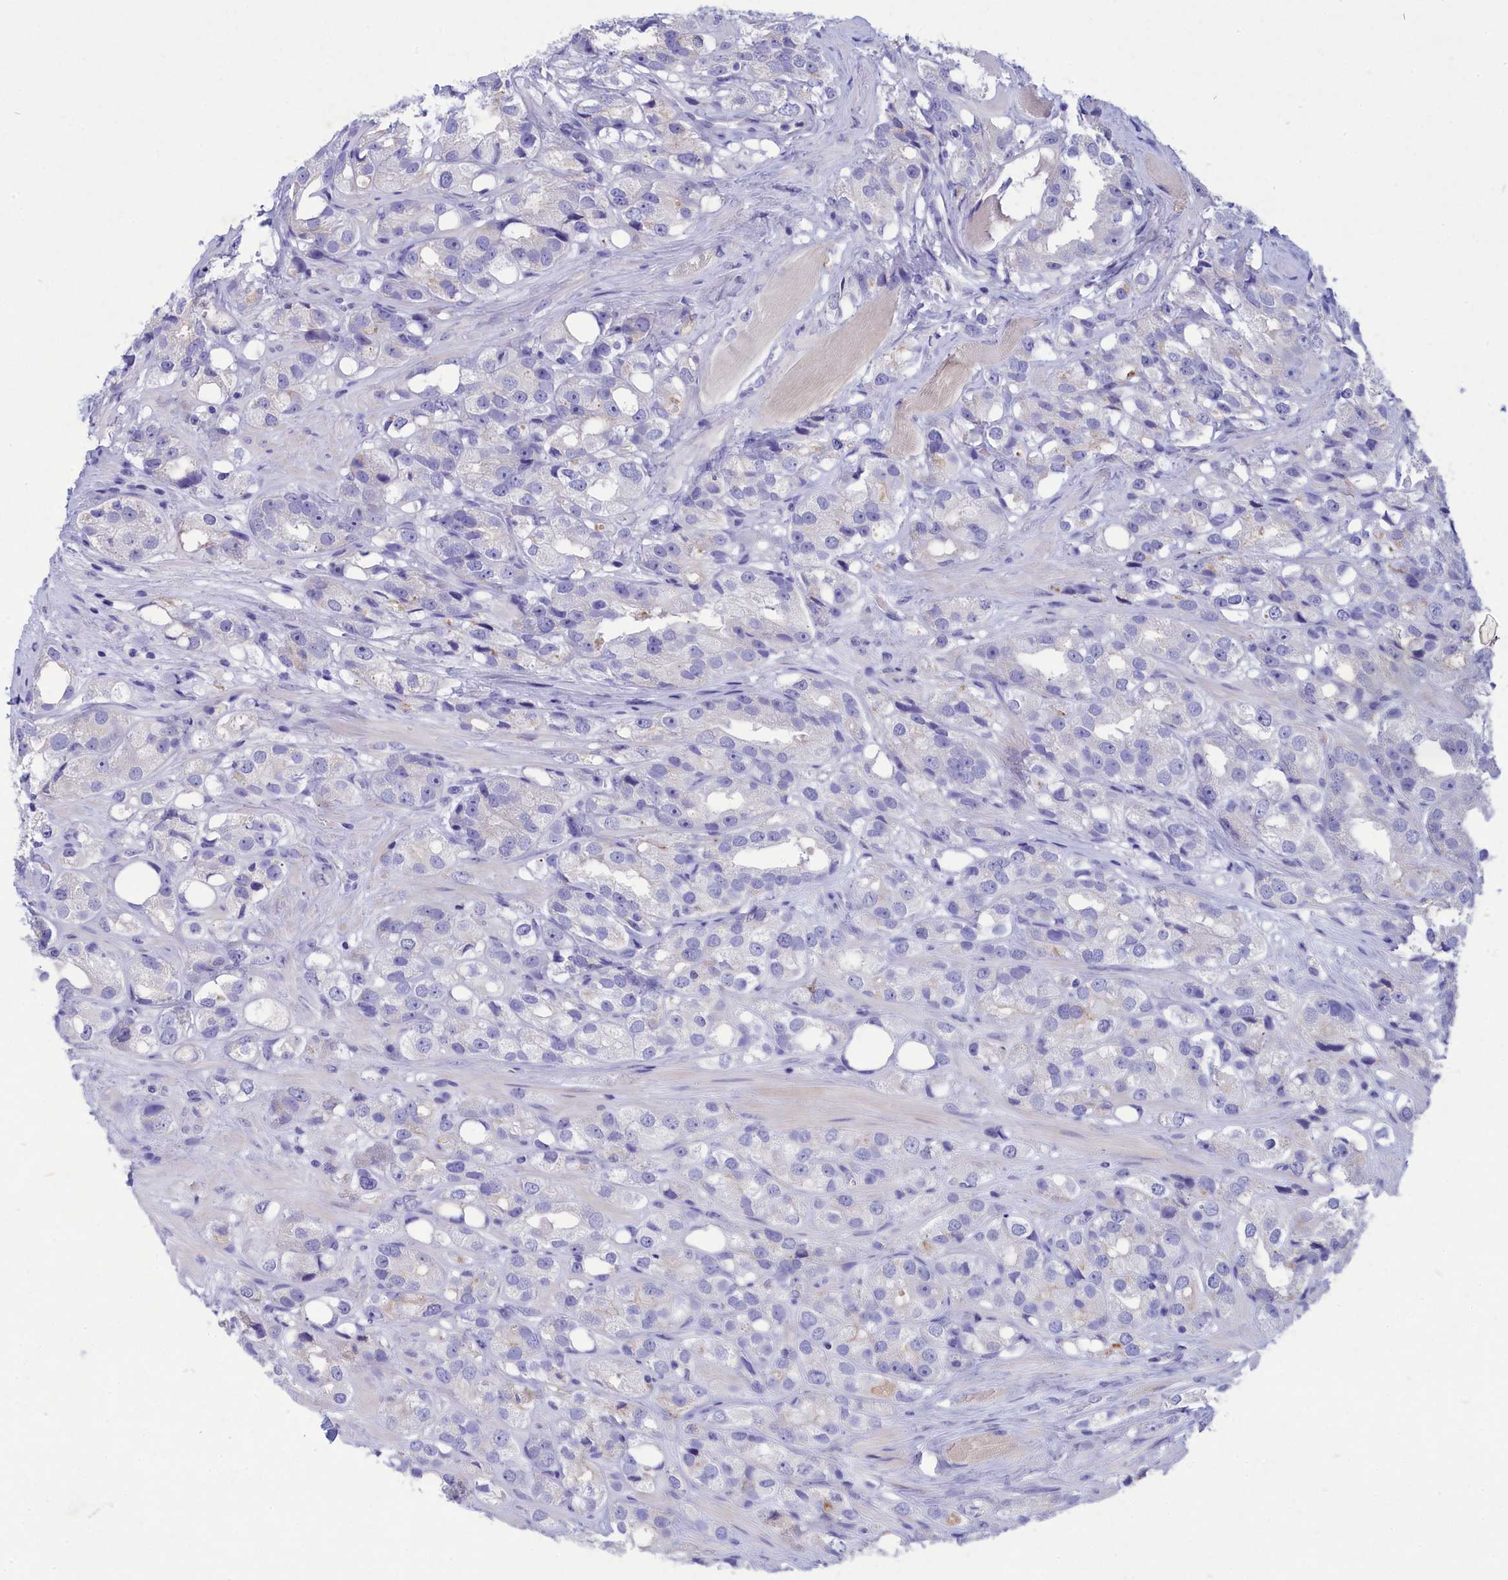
{"staining": {"intensity": "negative", "quantity": "none", "location": "none"}, "tissue": "prostate cancer", "cell_type": "Tumor cells", "image_type": "cancer", "snomed": [{"axis": "morphology", "description": "Adenocarcinoma, NOS"}, {"axis": "topography", "description": "Prostate"}], "caption": "Immunohistochemistry histopathology image of neoplastic tissue: adenocarcinoma (prostate) stained with DAB (3,3'-diaminobenzidine) reveals no significant protein staining in tumor cells.", "gene": "DEFB119", "patient": {"sex": "male", "age": 79}}